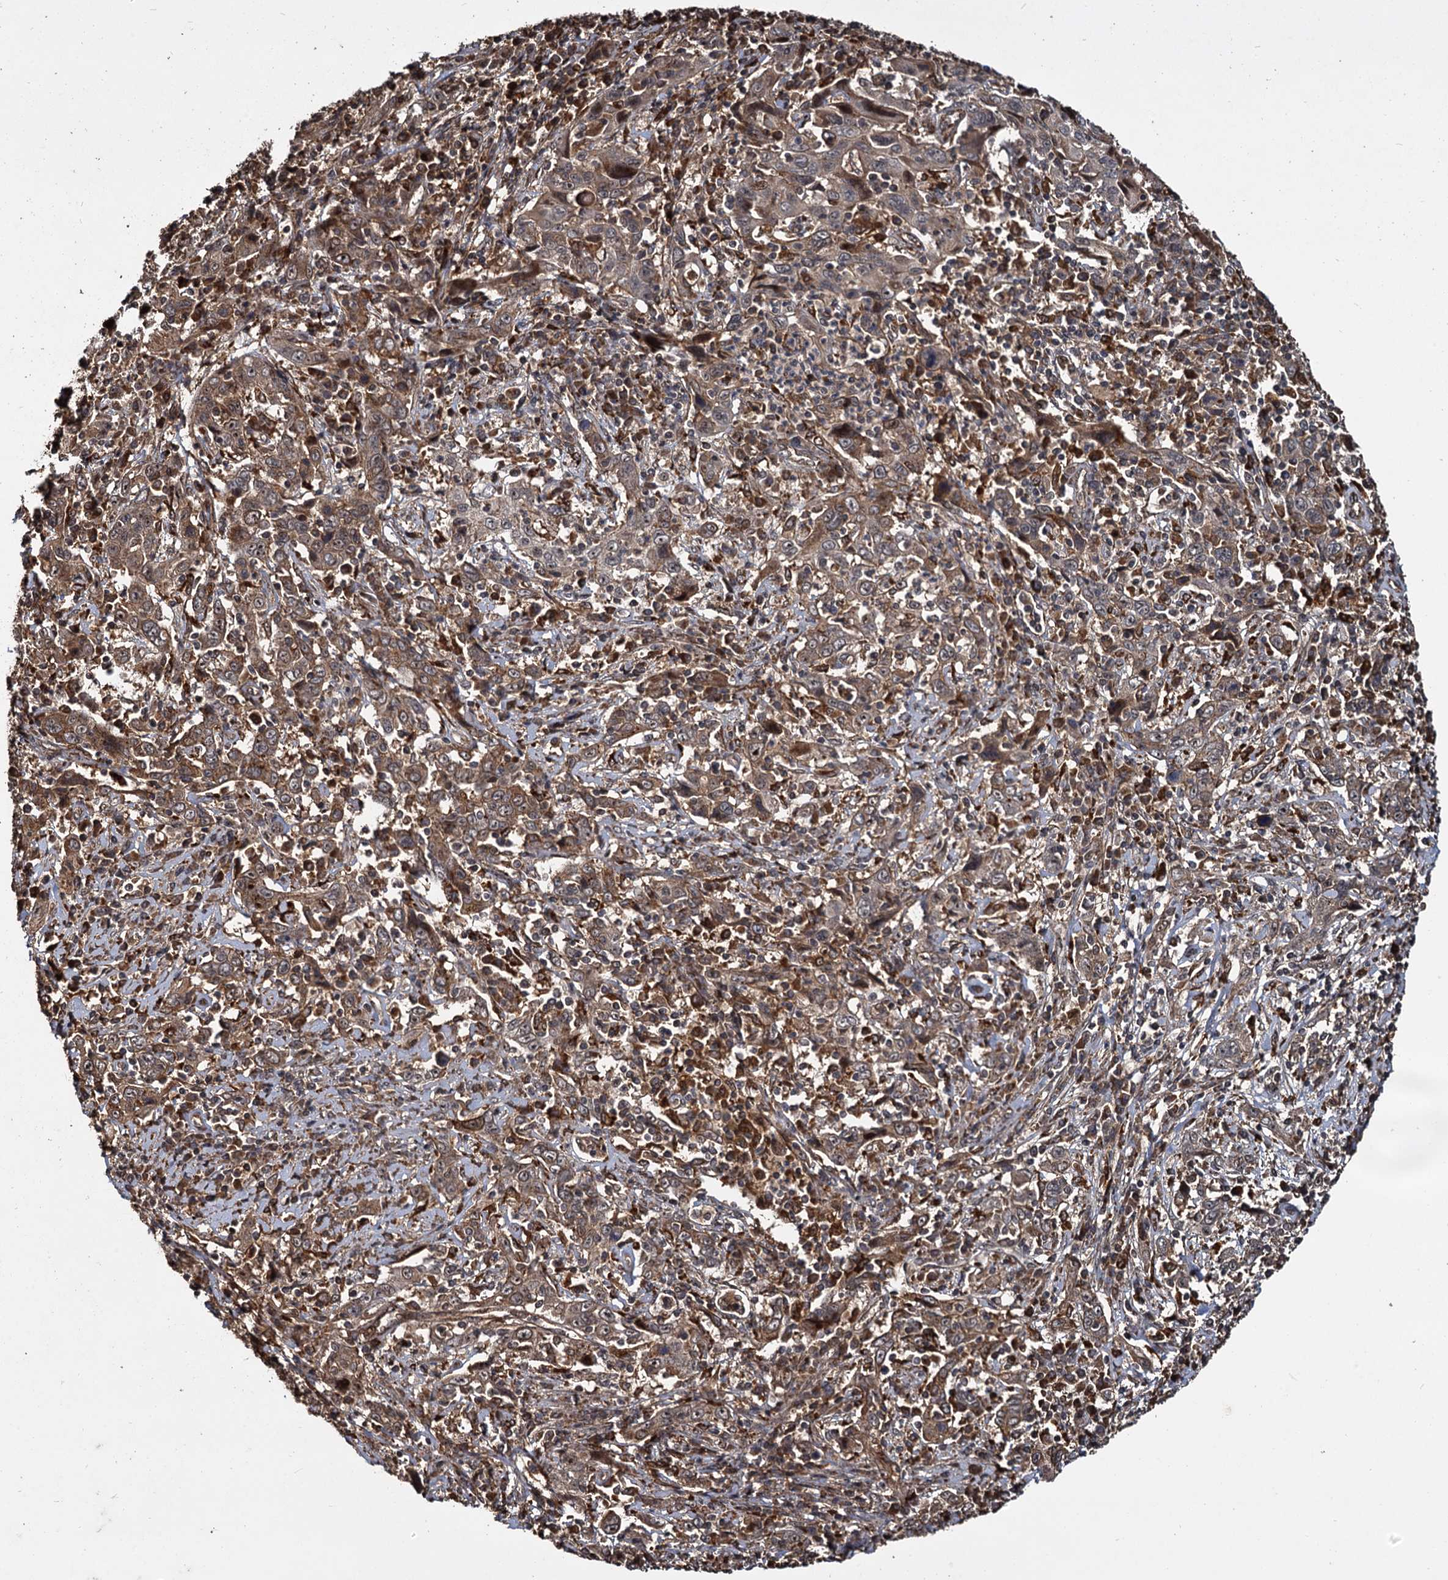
{"staining": {"intensity": "moderate", "quantity": ">75%", "location": "cytoplasmic/membranous"}, "tissue": "cervical cancer", "cell_type": "Tumor cells", "image_type": "cancer", "snomed": [{"axis": "morphology", "description": "Squamous cell carcinoma, NOS"}, {"axis": "topography", "description": "Cervix"}], "caption": "An immunohistochemistry image of tumor tissue is shown. Protein staining in brown shows moderate cytoplasmic/membranous positivity in cervical squamous cell carcinoma within tumor cells.", "gene": "CEP192", "patient": {"sex": "female", "age": 46}}